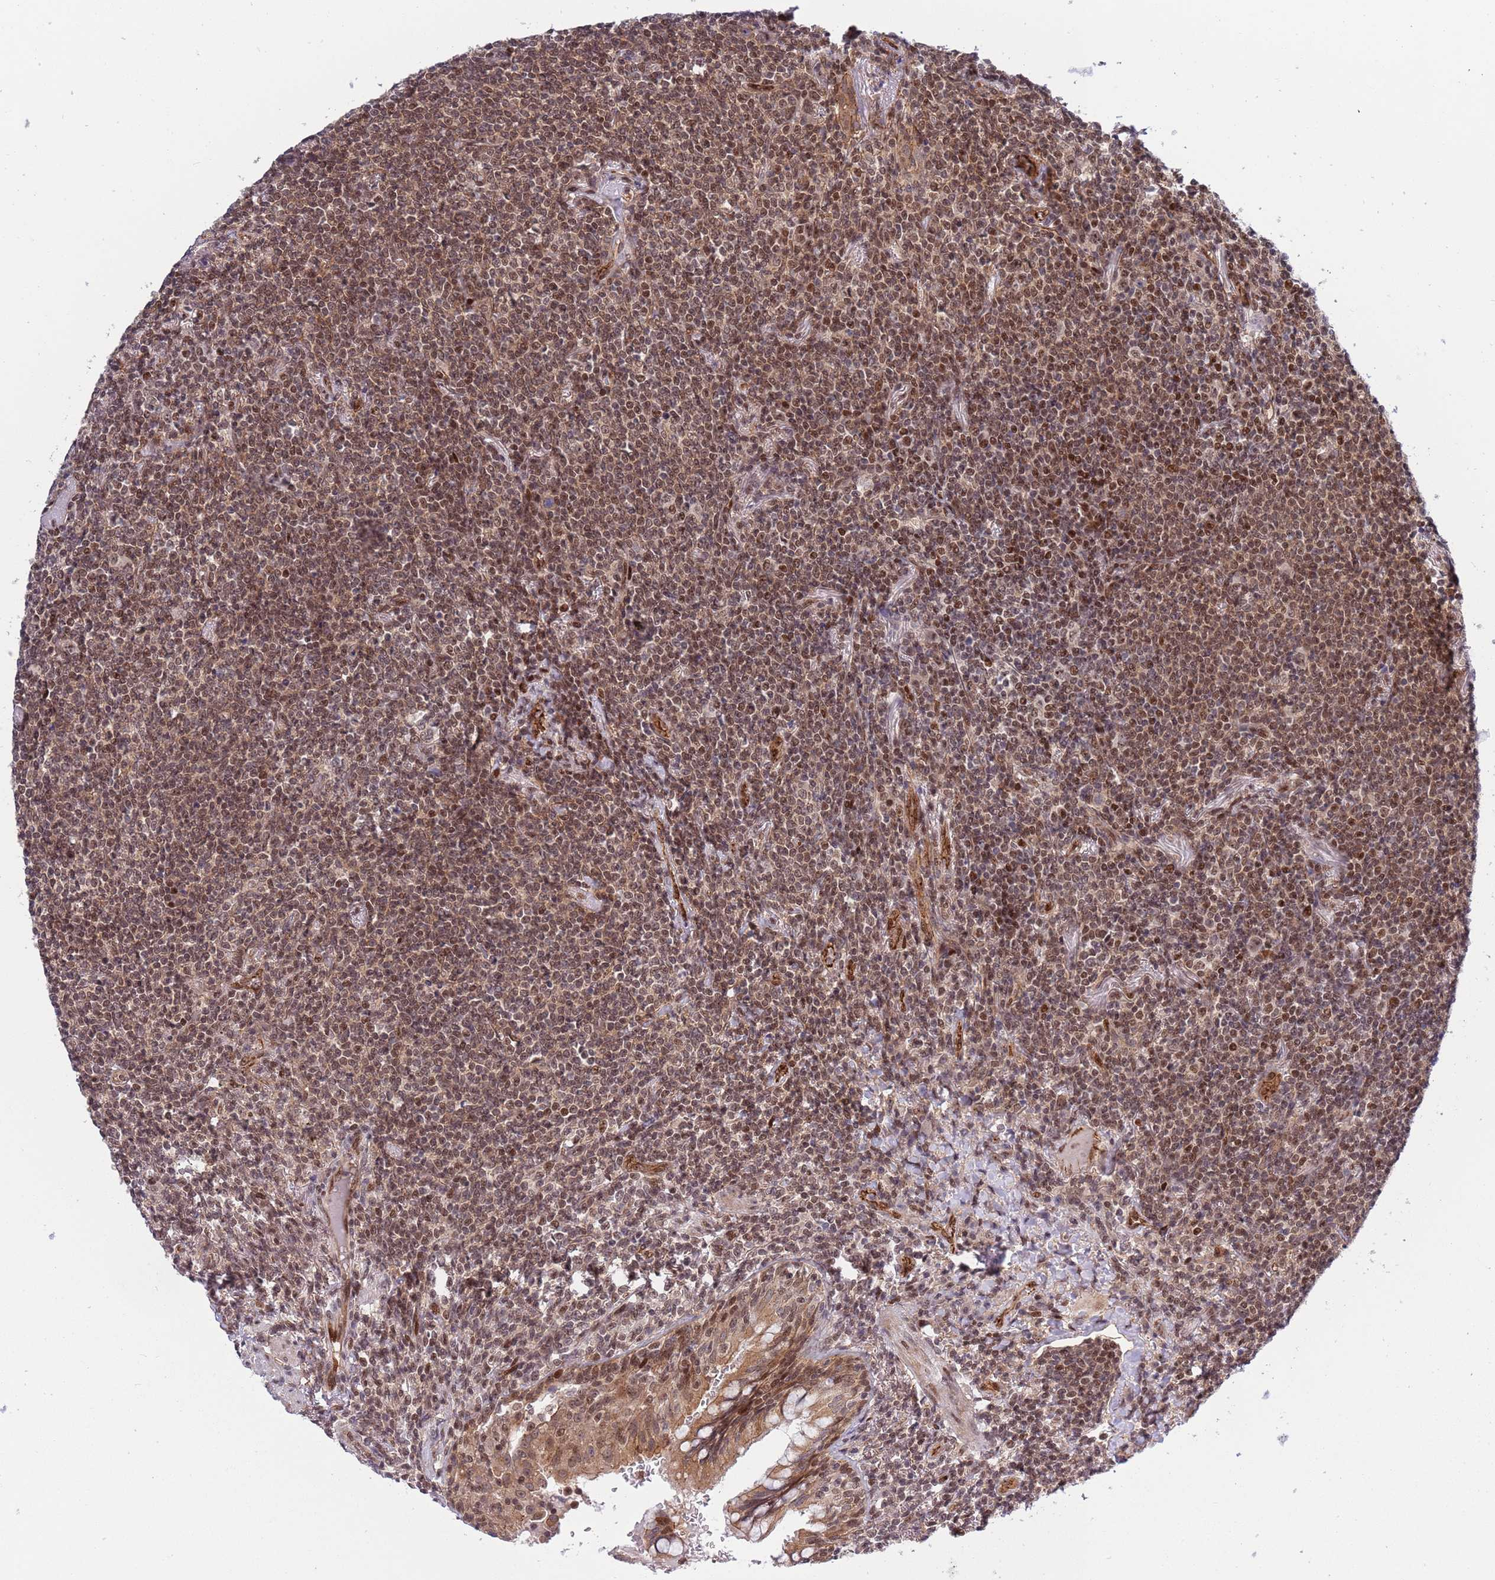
{"staining": {"intensity": "moderate", "quantity": ">75%", "location": "nuclear"}, "tissue": "lymphoma", "cell_type": "Tumor cells", "image_type": "cancer", "snomed": [{"axis": "morphology", "description": "Malignant lymphoma, non-Hodgkin's type, Low grade"}, {"axis": "topography", "description": "Lung"}], "caption": "The immunohistochemical stain labels moderate nuclear positivity in tumor cells of lymphoma tissue.", "gene": "TBX10", "patient": {"sex": "female", "age": 71}}